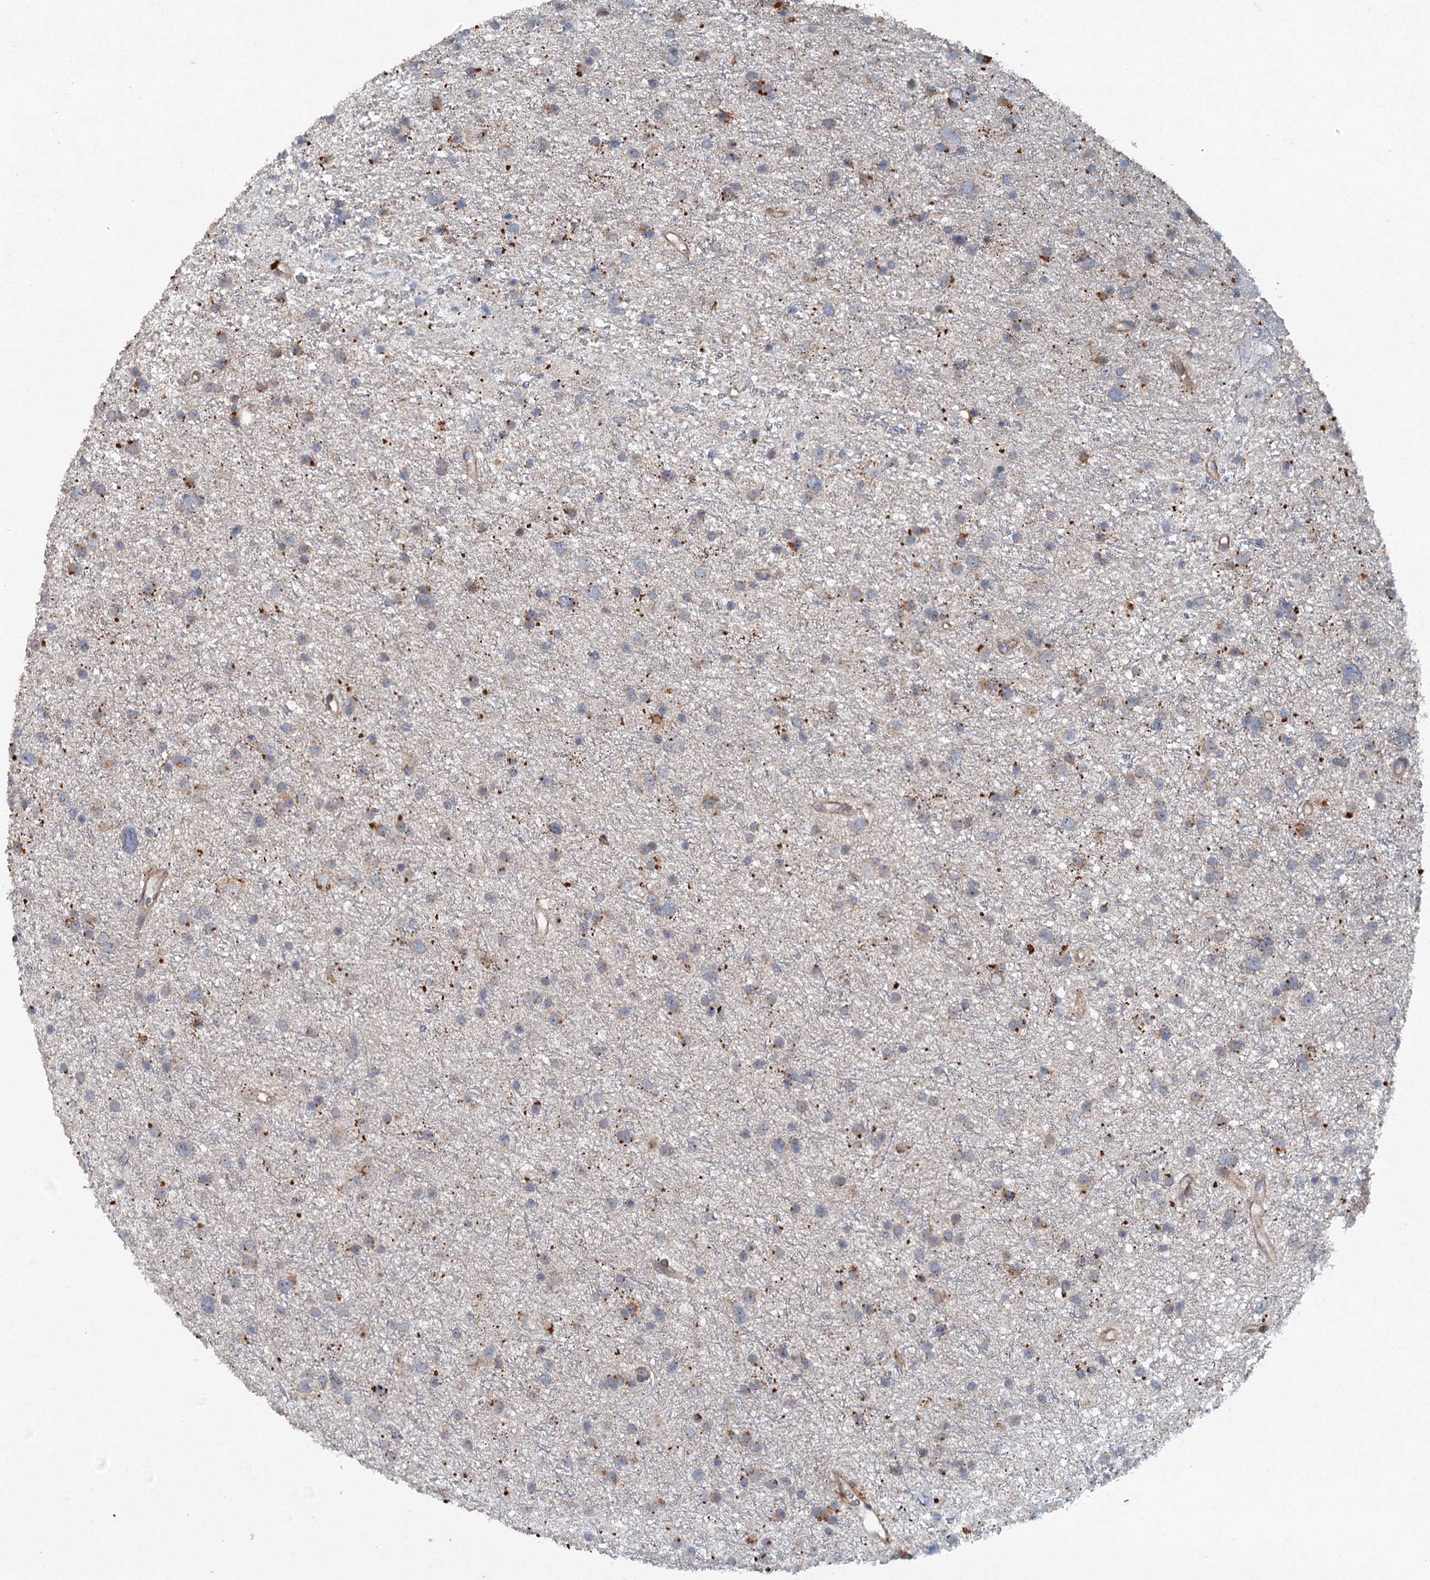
{"staining": {"intensity": "moderate", "quantity": "<25%", "location": "cytoplasmic/membranous"}, "tissue": "glioma", "cell_type": "Tumor cells", "image_type": "cancer", "snomed": [{"axis": "morphology", "description": "Glioma, malignant, Low grade"}, {"axis": "topography", "description": "Cerebral cortex"}], "caption": "Brown immunohistochemical staining in human glioma exhibits moderate cytoplasmic/membranous staining in about <25% of tumor cells.", "gene": "SRPX2", "patient": {"sex": "female", "age": 39}}